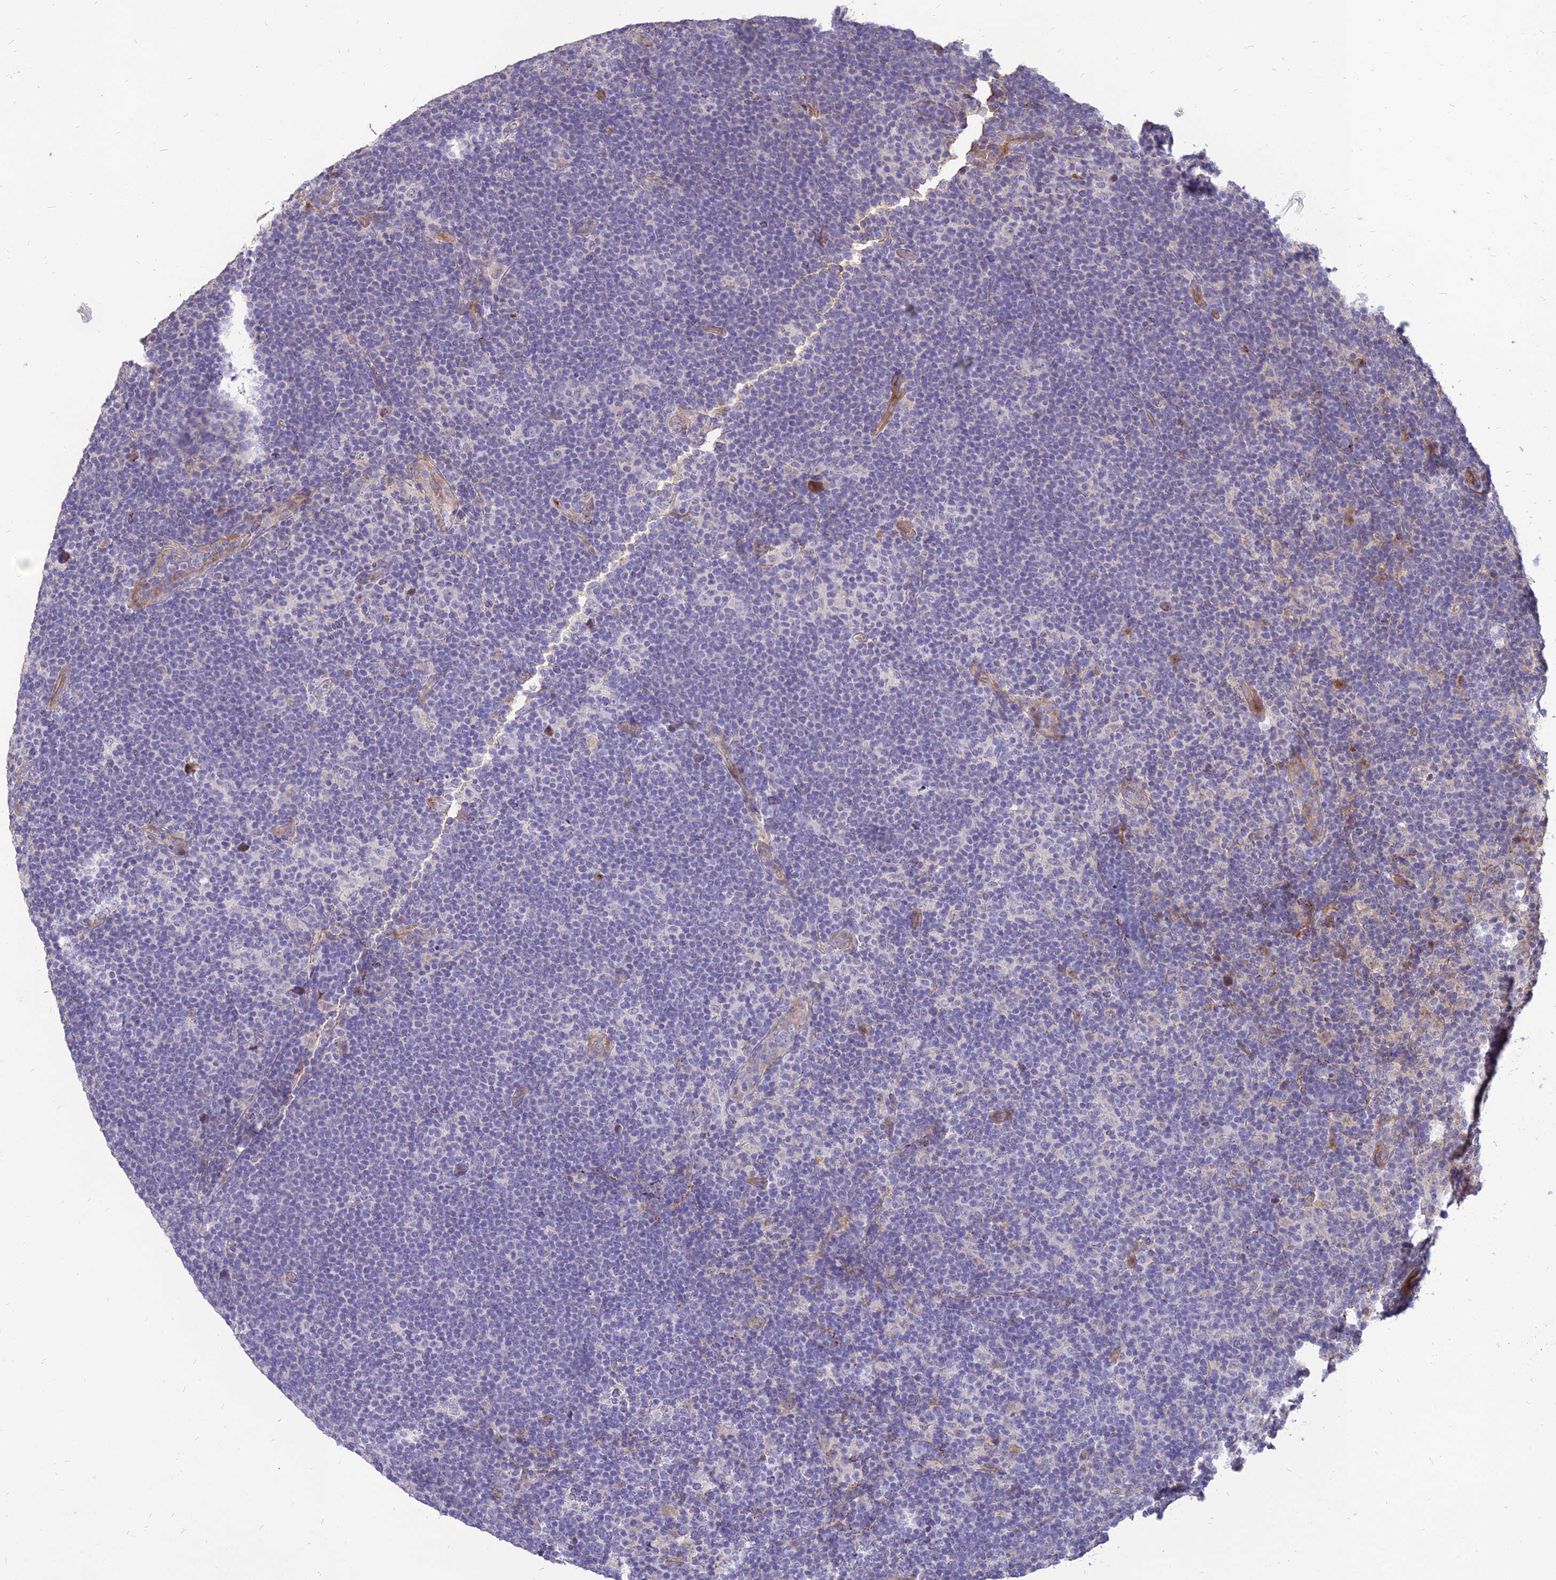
{"staining": {"intensity": "negative", "quantity": "none", "location": "none"}, "tissue": "lymphoma", "cell_type": "Tumor cells", "image_type": "cancer", "snomed": [{"axis": "morphology", "description": "Hodgkin's disease, NOS"}, {"axis": "topography", "description": "Lymph node"}], "caption": "This is an immunohistochemistry (IHC) photomicrograph of lymphoma. There is no staining in tumor cells.", "gene": "ST3GAL6", "patient": {"sex": "female", "age": 57}}